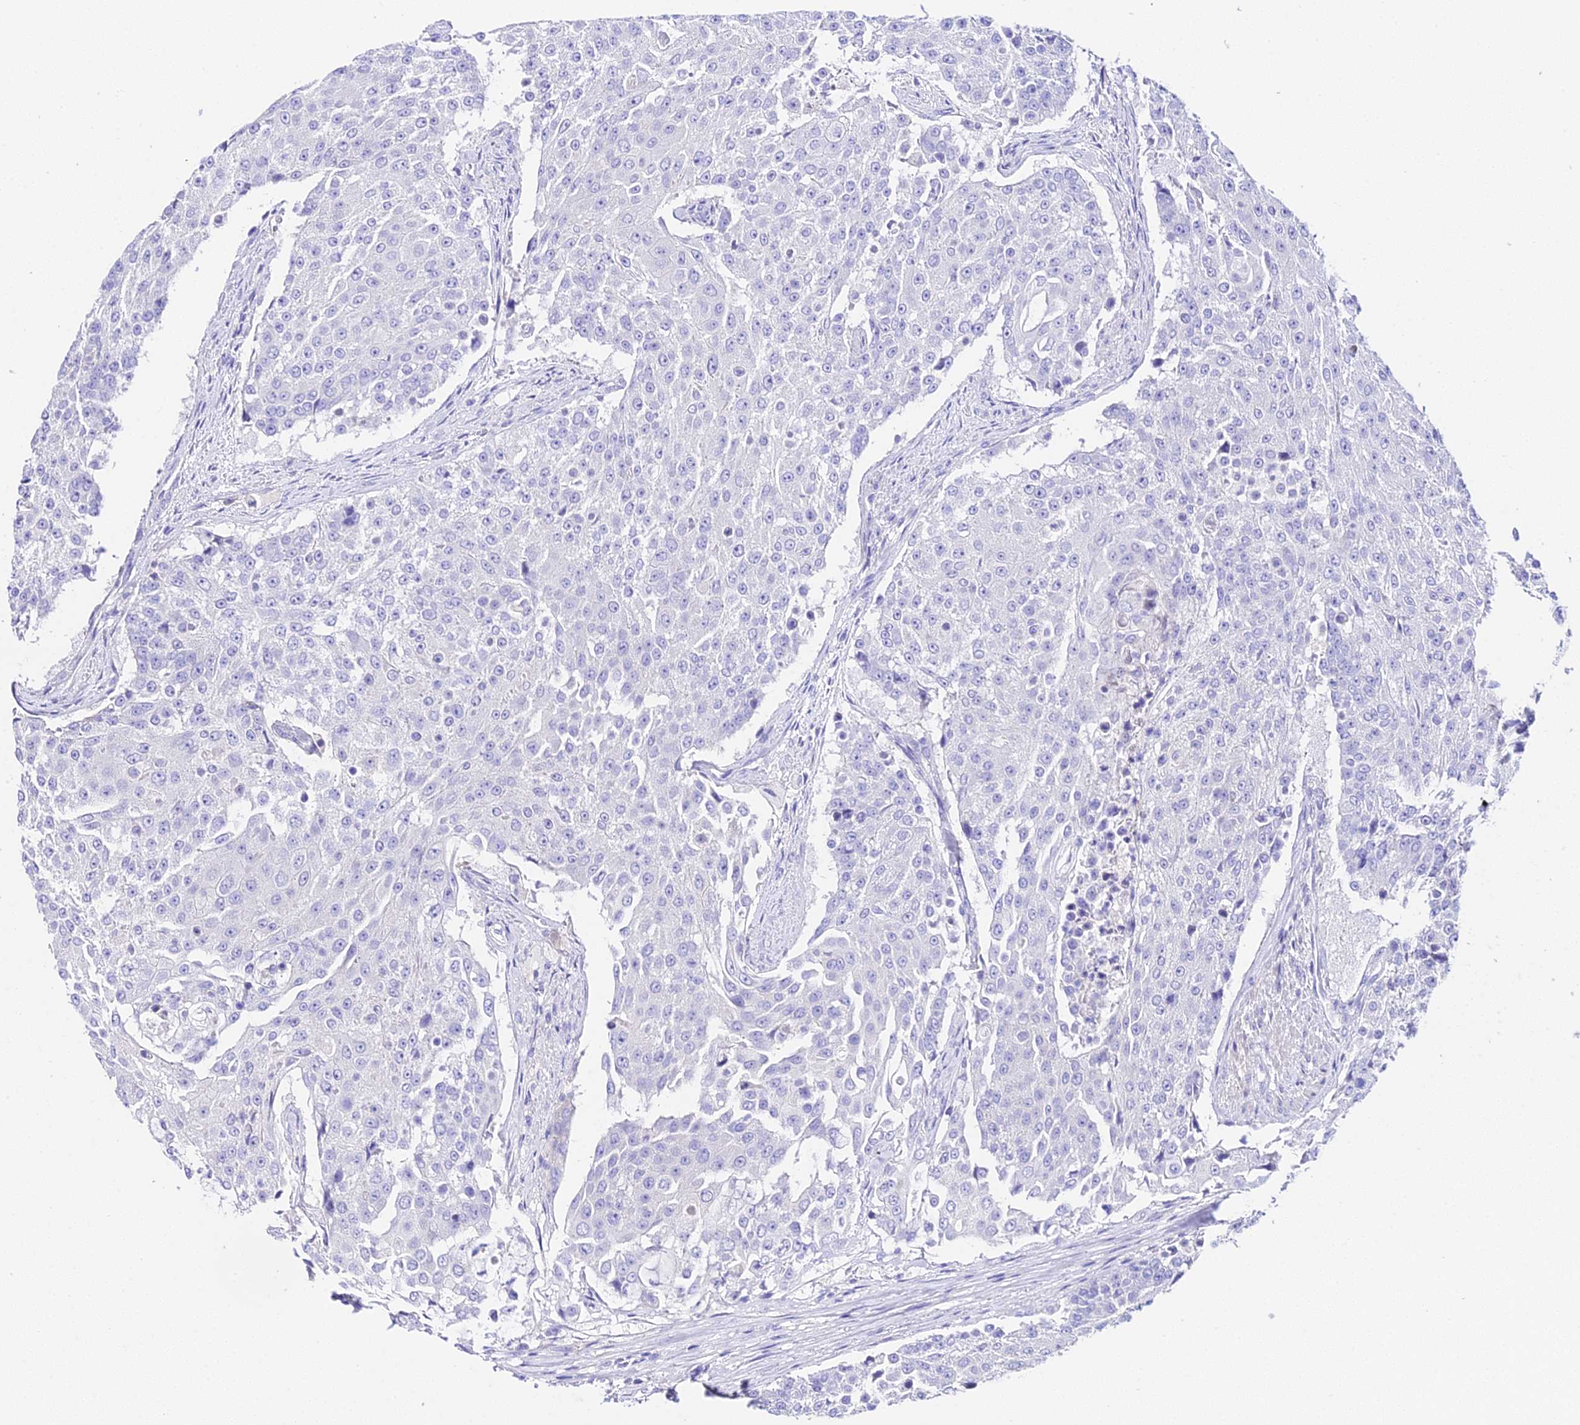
{"staining": {"intensity": "negative", "quantity": "none", "location": "none"}, "tissue": "urothelial cancer", "cell_type": "Tumor cells", "image_type": "cancer", "snomed": [{"axis": "morphology", "description": "Urothelial carcinoma, High grade"}, {"axis": "topography", "description": "Urinary bladder"}], "caption": "A high-resolution image shows immunohistochemistry (IHC) staining of urothelial carcinoma (high-grade), which demonstrates no significant expression in tumor cells. The staining was performed using DAB (3,3'-diaminobenzidine) to visualize the protein expression in brown, while the nuclei were stained in blue with hematoxylin (Magnification: 20x).", "gene": "TMEM117", "patient": {"sex": "female", "age": 63}}